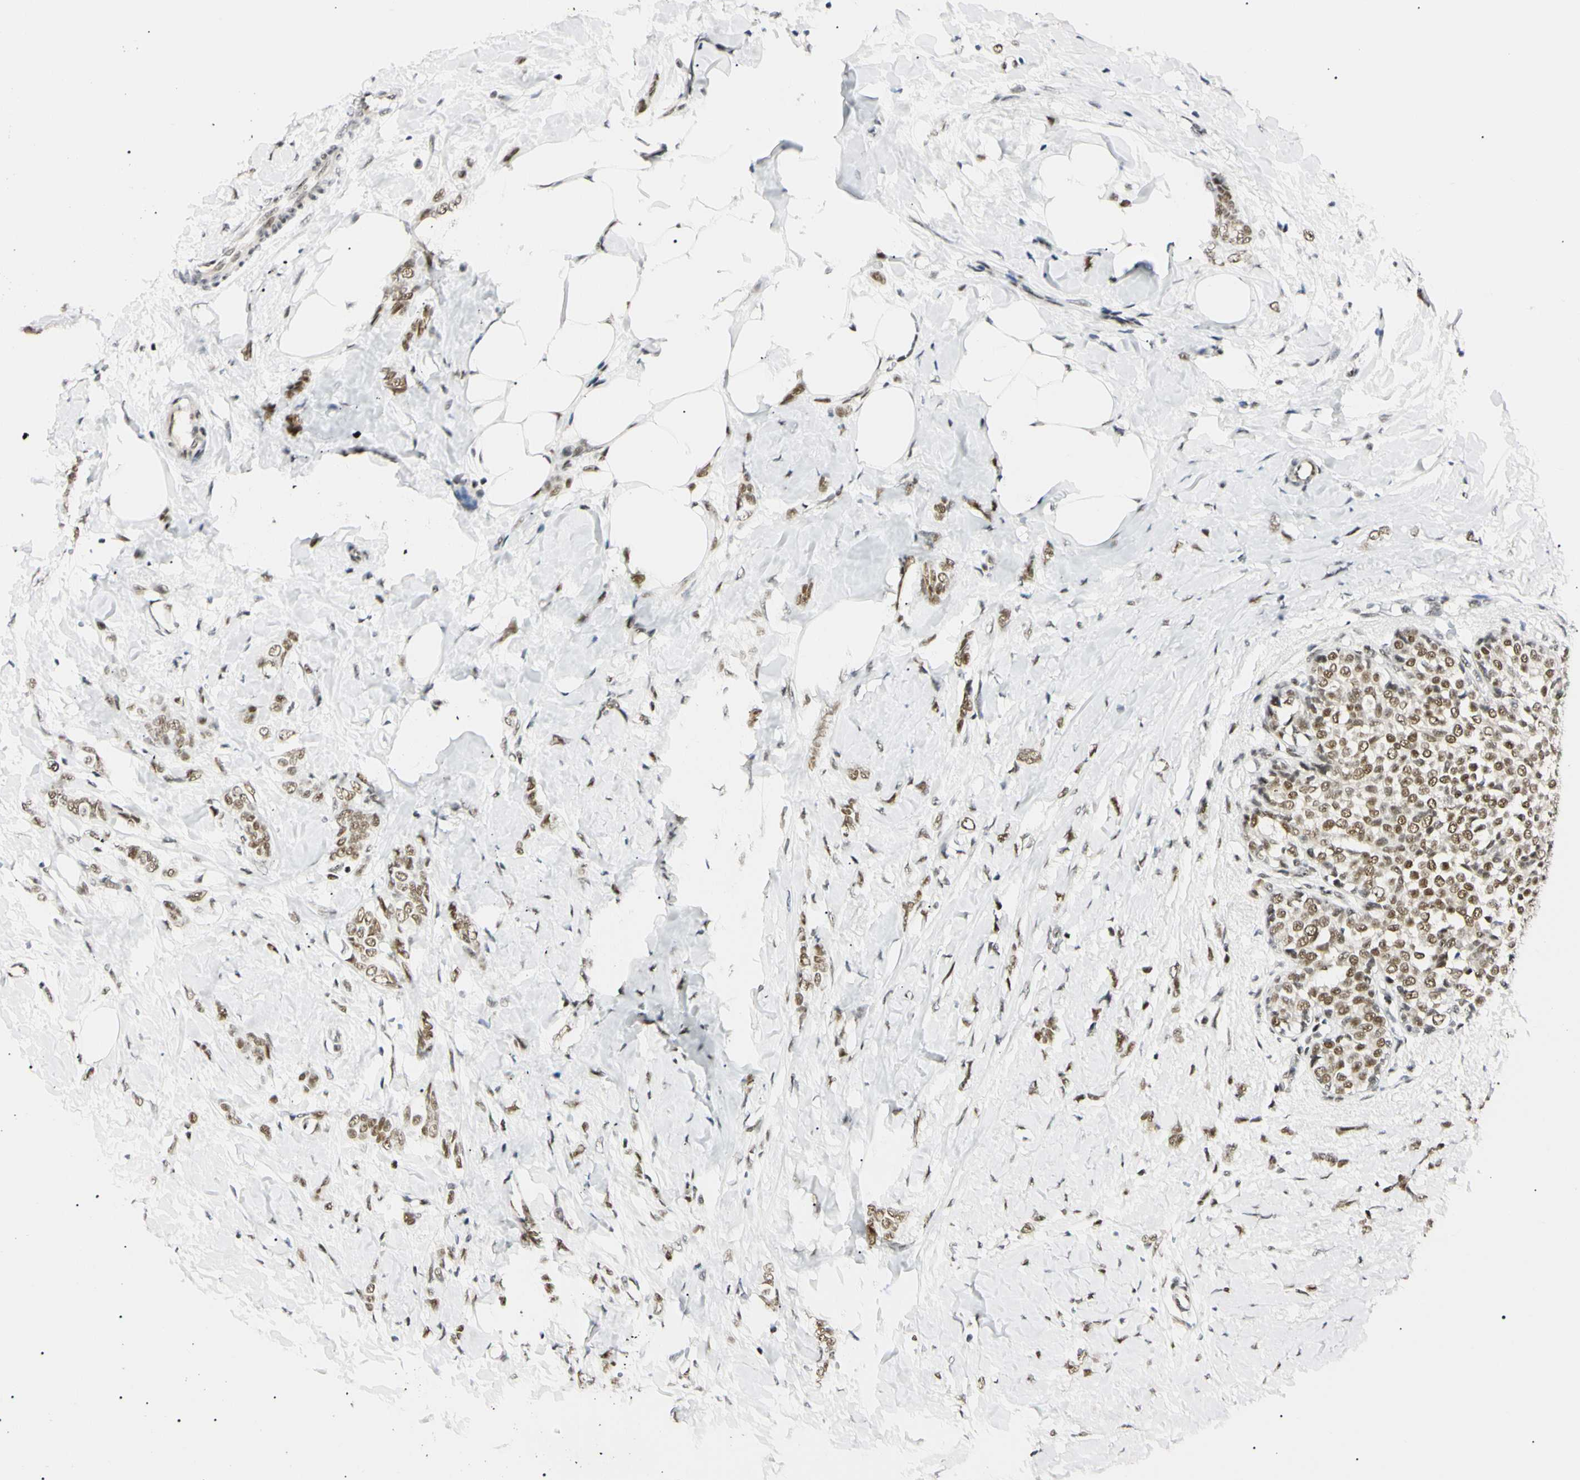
{"staining": {"intensity": "moderate", "quantity": ">75%", "location": "nuclear"}, "tissue": "breast cancer", "cell_type": "Tumor cells", "image_type": "cancer", "snomed": [{"axis": "morphology", "description": "Lobular carcinoma, in situ"}, {"axis": "morphology", "description": "Lobular carcinoma"}, {"axis": "topography", "description": "Breast"}], "caption": "Human lobular carcinoma (breast) stained with a brown dye shows moderate nuclear positive expression in approximately >75% of tumor cells.", "gene": "ZNF134", "patient": {"sex": "female", "age": 41}}